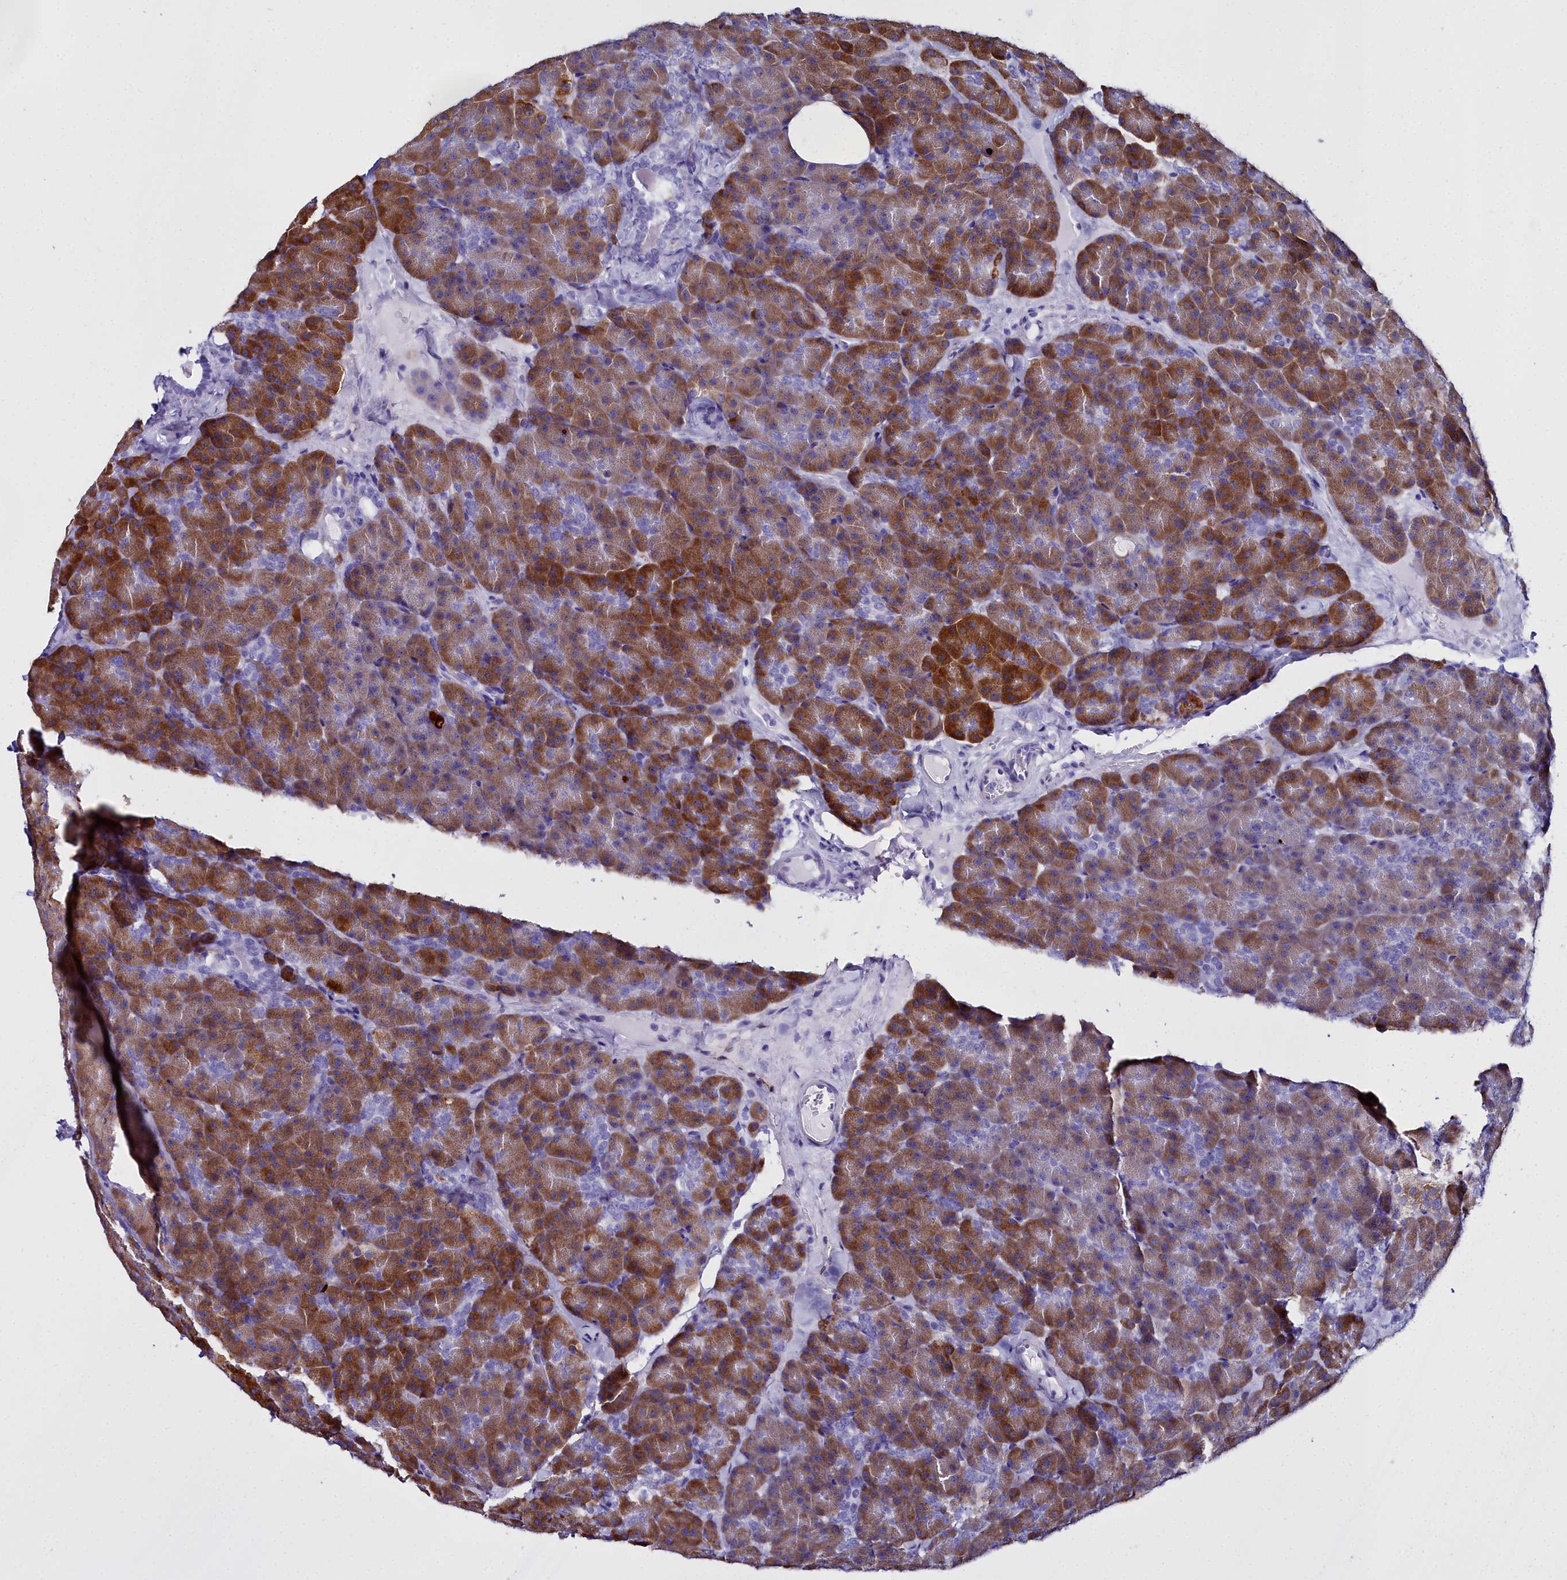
{"staining": {"intensity": "strong", "quantity": ">75%", "location": "cytoplasmic/membranous"}, "tissue": "pancreas", "cell_type": "Exocrine glandular cells", "image_type": "normal", "snomed": [{"axis": "morphology", "description": "Normal tissue, NOS"}, {"axis": "topography", "description": "Pancreas"}], "caption": "This image reveals benign pancreas stained with IHC to label a protein in brown. The cytoplasmic/membranous of exocrine glandular cells show strong positivity for the protein. Nuclei are counter-stained blue.", "gene": "TXNDC5", "patient": {"sex": "male", "age": 36}}